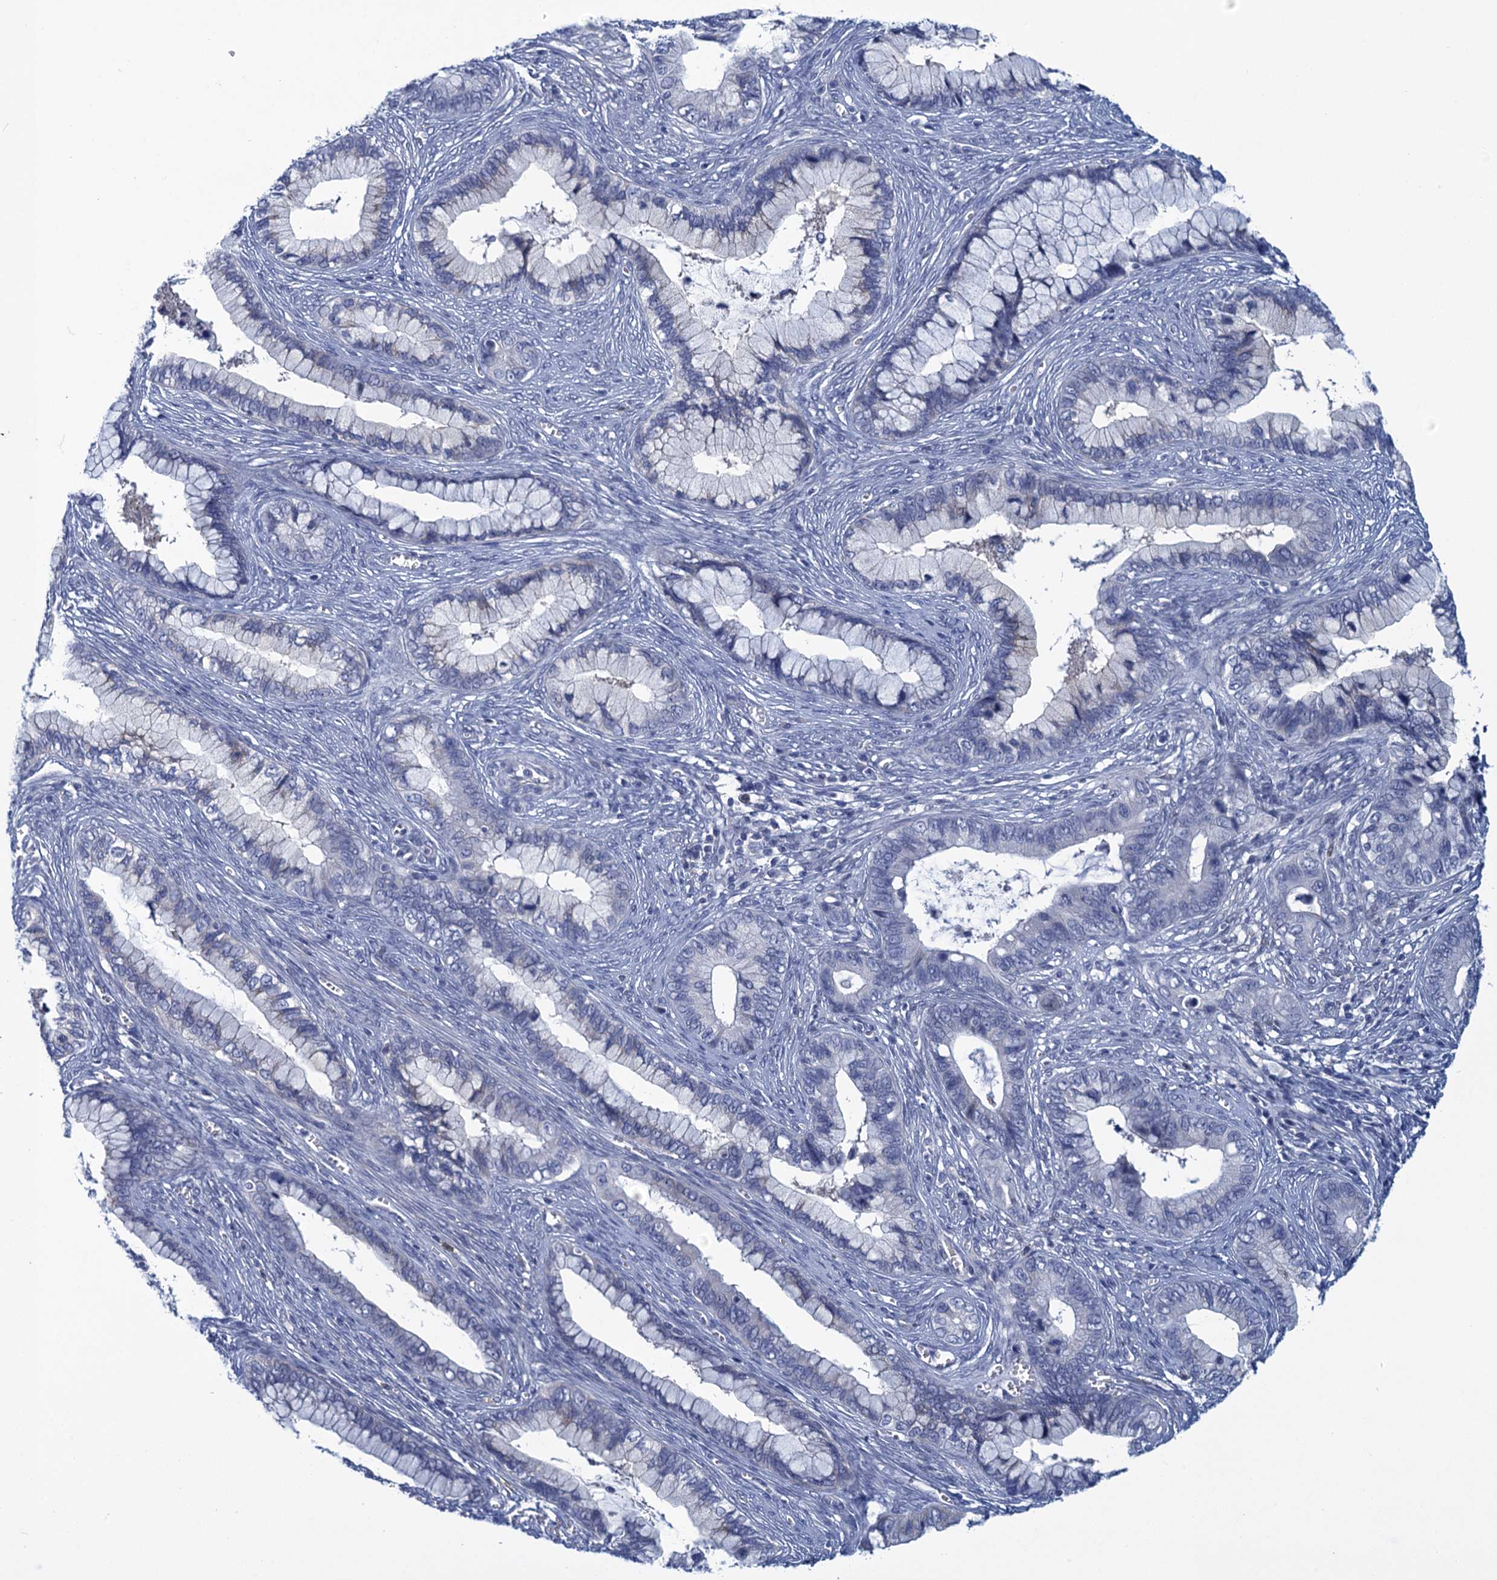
{"staining": {"intensity": "negative", "quantity": "none", "location": "none"}, "tissue": "cervical cancer", "cell_type": "Tumor cells", "image_type": "cancer", "snomed": [{"axis": "morphology", "description": "Adenocarcinoma, NOS"}, {"axis": "topography", "description": "Cervix"}], "caption": "DAB immunohistochemical staining of human cervical cancer (adenocarcinoma) shows no significant expression in tumor cells.", "gene": "SCEL", "patient": {"sex": "female", "age": 44}}